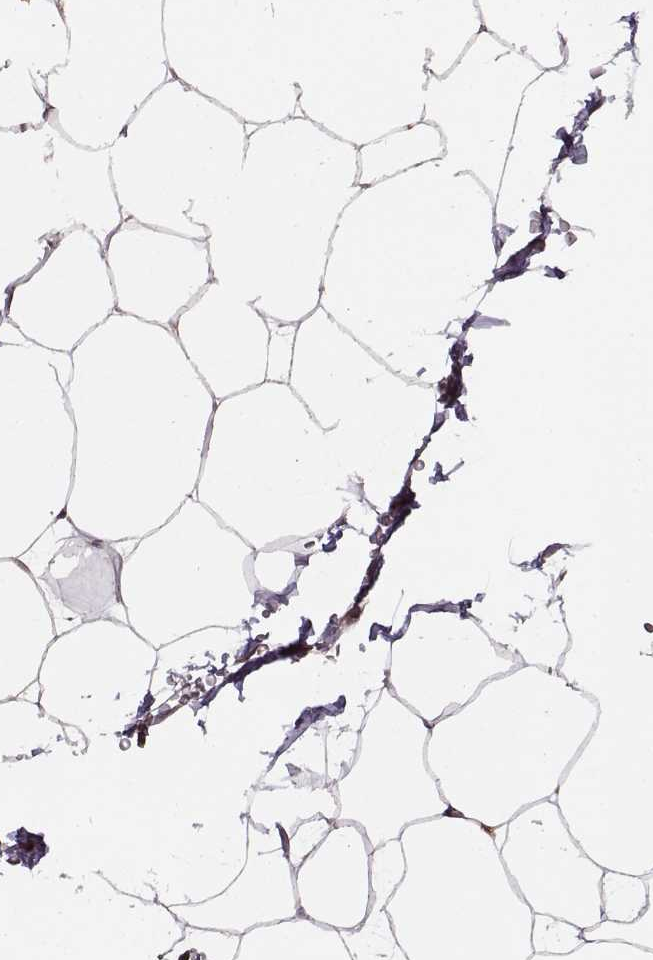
{"staining": {"intensity": "moderate", "quantity": "25%-75%", "location": "nuclear"}, "tissue": "adipose tissue", "cell_type": "Adipocytes", "image_type": "normal", "snomed": [{"axis": "morphology", "description": "Normal tissue, NOS"}, {"axis": "topography", "description": "Adipose tissue"}], "caption": "Protein analysis of normal adipose tissue shows moderate nuclear expression in approximately 25%-75% of adipocytes.", "gene": "PTOV1", "patient": {"sex": "male", "age": 57}}